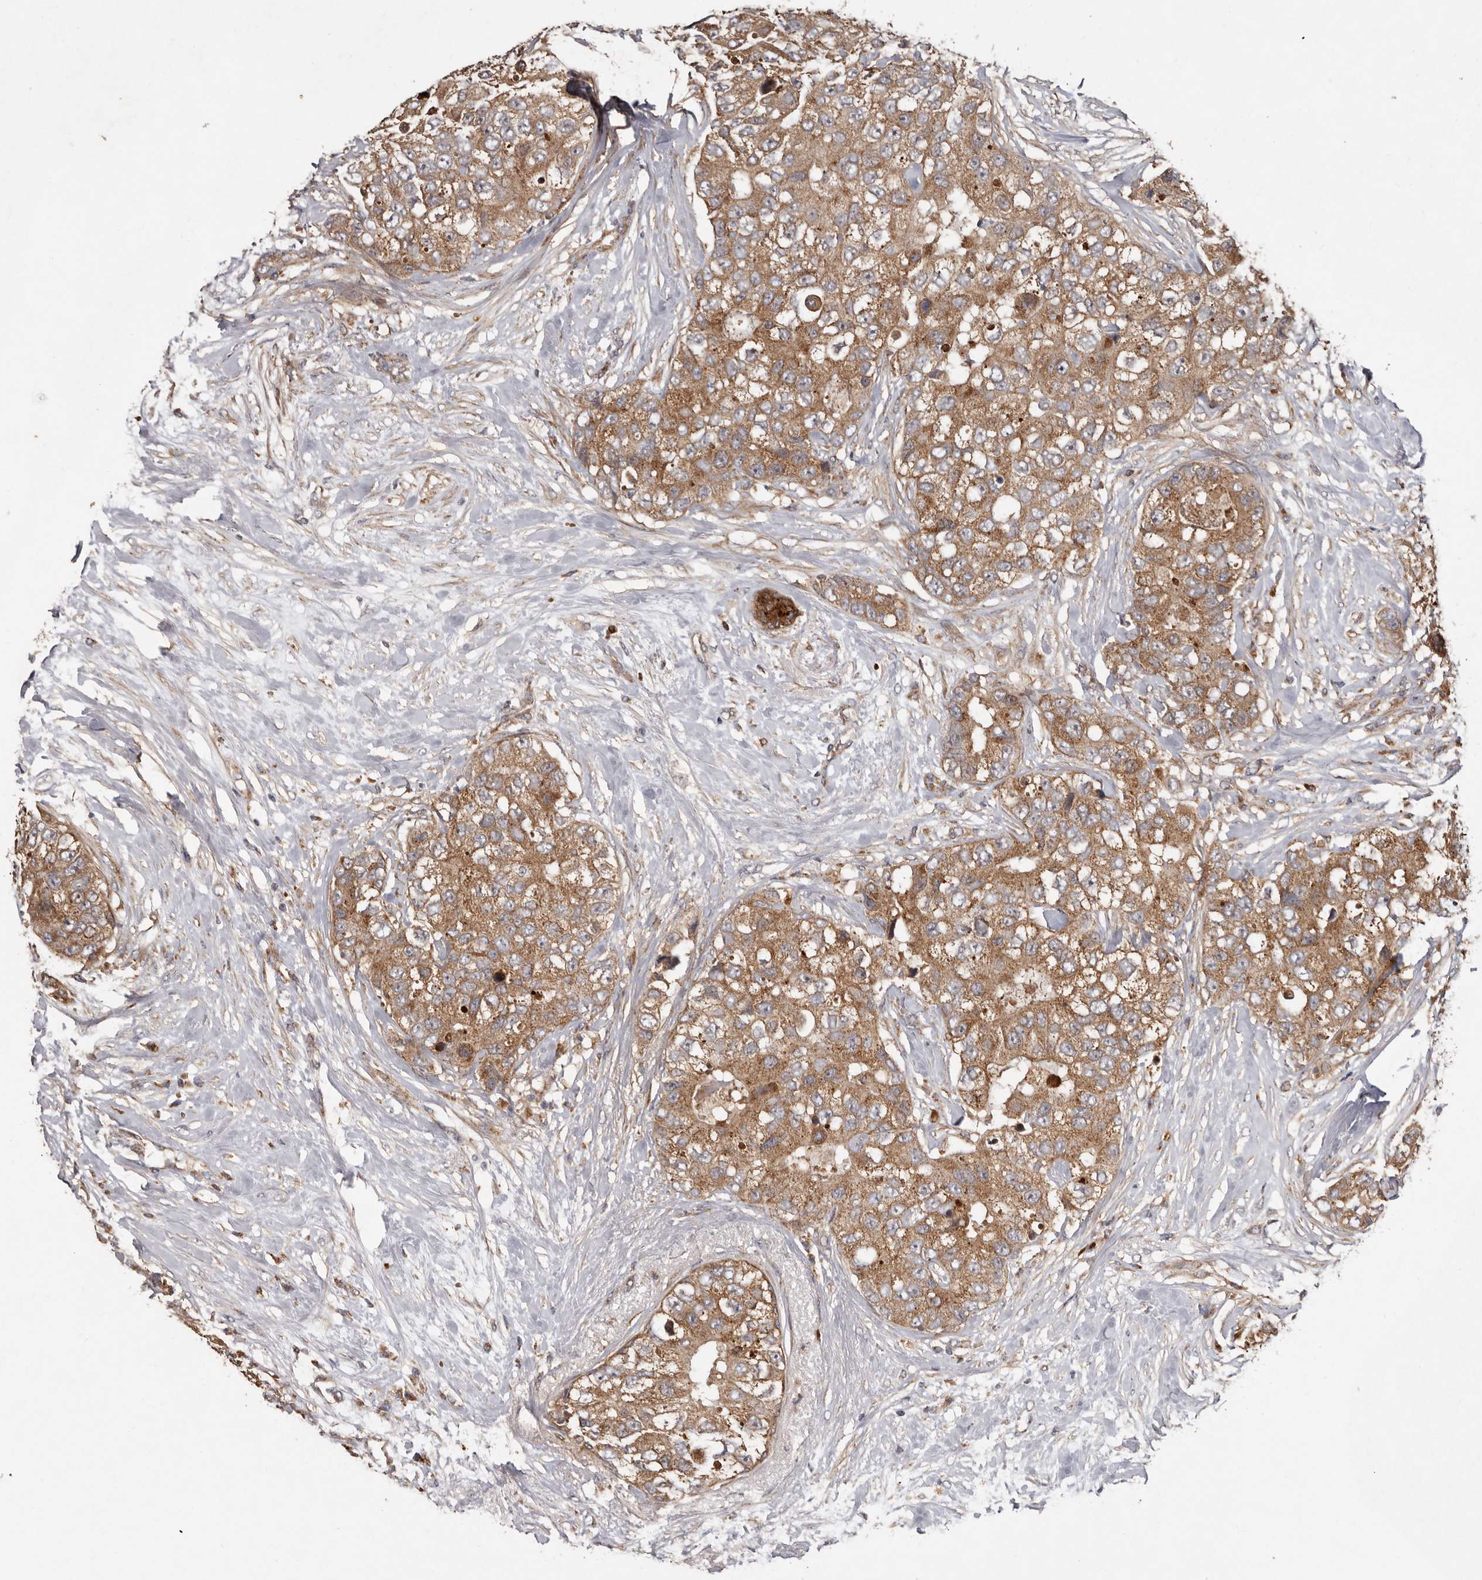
{"staining": {"intensity": "moderate", "quantity": ">75%", "location": "cytoplasmic/membranous"}, "tissue": "breast cancer", "cell_type": "Tumor cells", "image_type": "cancer", "snomed": [{"axis": "morphology", "description": "Duct carcinoma"}, {"axis": "topography", "description": "Breast"}], "caption": "There is medium levels of moderate cytoplasmic/membranous staining in tumor cells of breast intraductal carcinoma, as demonstrated by immunohistochemical staining (brown color).", "gene": "GOT1L1", "patient": {"sex": "female", "age": 62}}